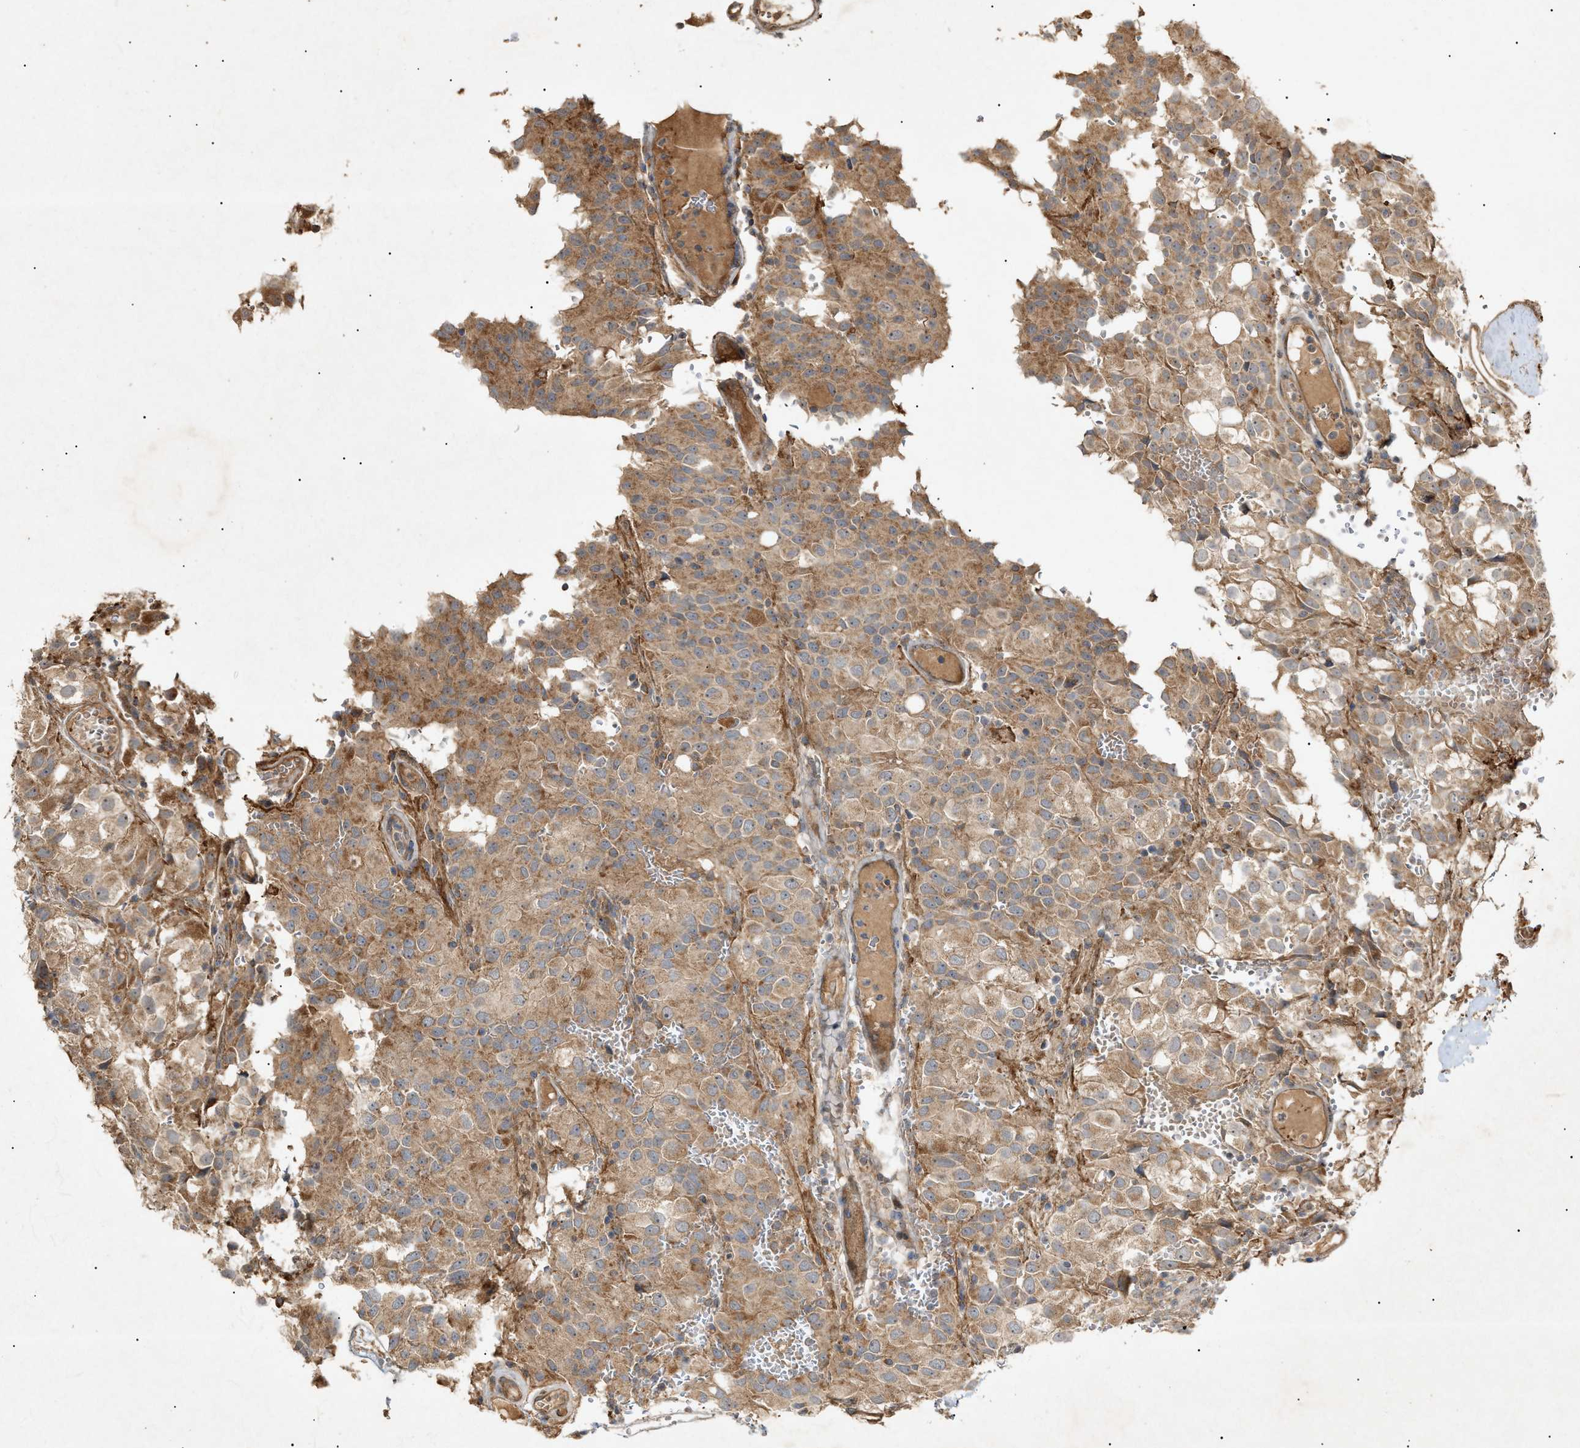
{"staining": {"intensity": "moderate", "quantity": ">75%", "location": "cytoplasmic/membranous"}, "tissue": "glioma", "cell_type": "Tumor cells", "image_type": "cancer", "snomed": [{"axis": "morphology", "description": "Glioma, malignant, High grade"}, {"axis": "topography", "description": "Brain"}], "caption": "Glioma stained for a protein reveals moderate cytoplasmic/membranous positivity in tumor cells.", "gene": "MTCH1", "patient": {"sex": "male", "age": 32}}